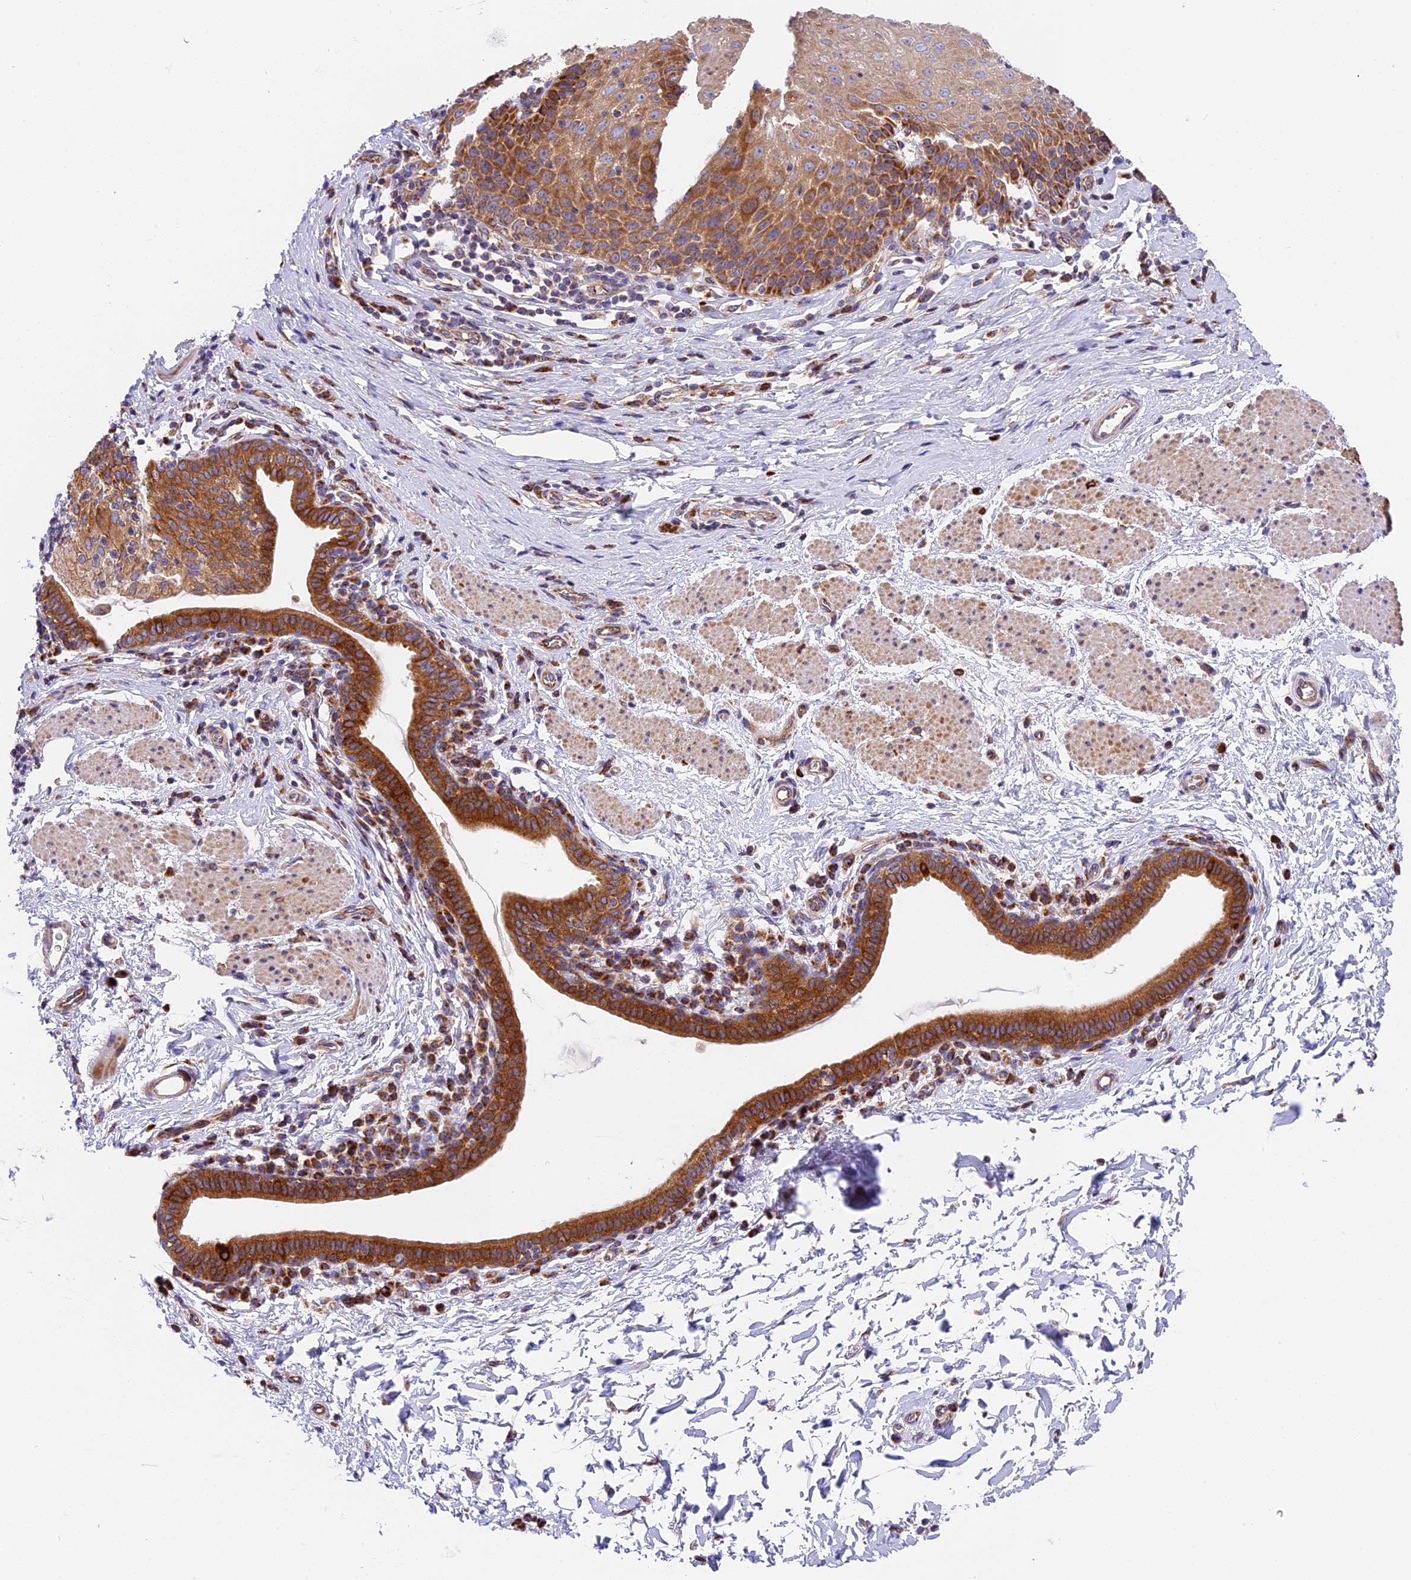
{"staining": {"intensity": "moderate", "quantity": ">75%", "location": "cytoplasmic/membranous"}, "tissue": "esophagus", "cell_type": "Squamous epithelial cells", "image_type": "normal", "snomed": [{"axis": "morphology", "description": "Normal tissue, NOS"}, {"axis": "topography", "description": "Esophagus"}], "caption": "Immunohistochemical staining of unremarkable human esophagus shows medium levels of moderate cytoplasmic/membranous staining in about >75% of squamous epithelial cells.", "gene": "MRAS", "patient": {"sex": "female", "age": 61}}